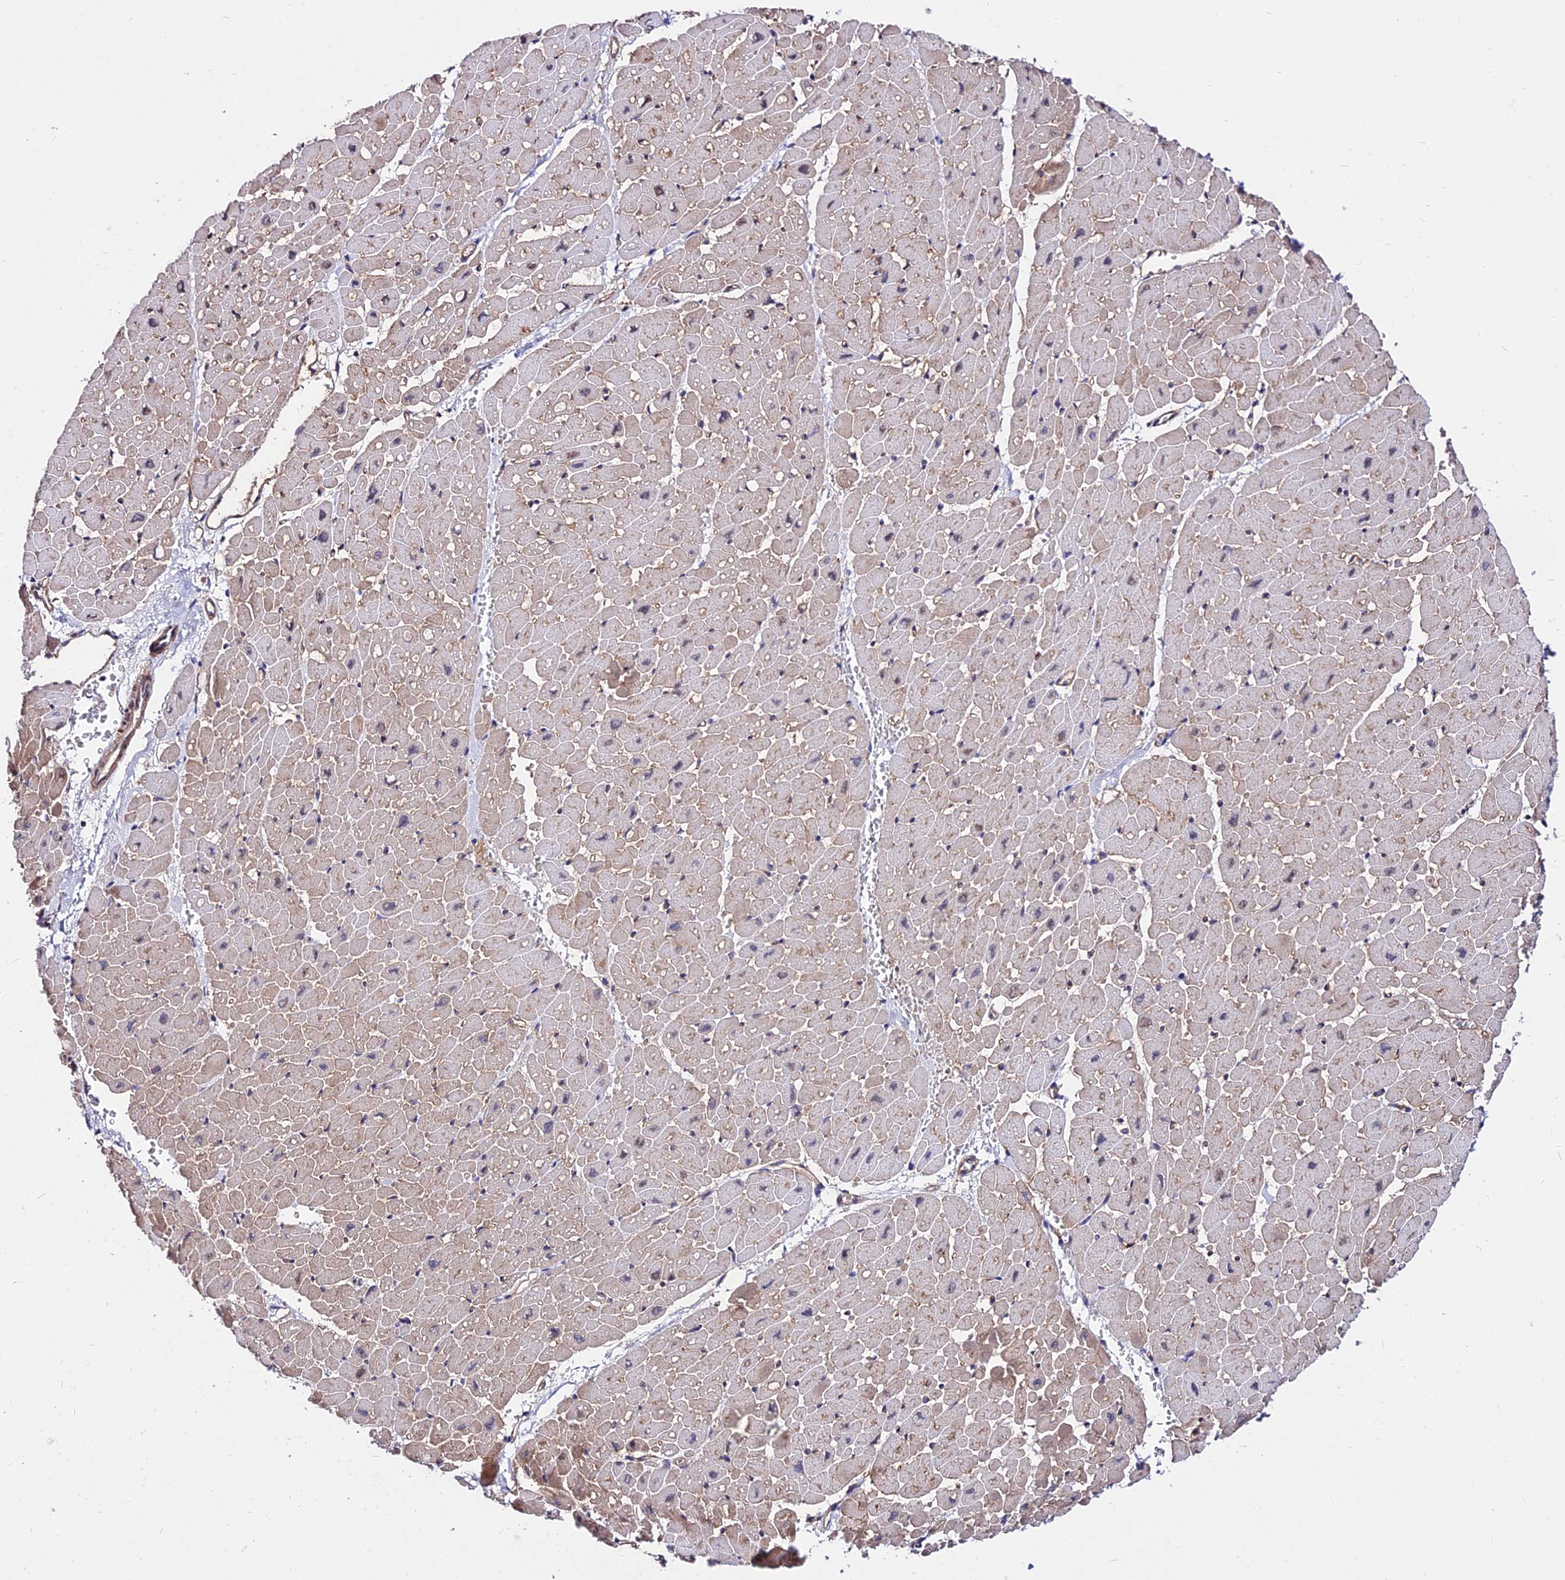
{"staining": {"intensity": "weak", "quantity": "<25%", "location": "cytoplasmic/membranous"}, "tissue": "heart muscle", "cell_type": "Cardiomyocytes", "image_type": "normal", "snomed": [{"axis": "morphology", "description": "Normal tissue, NOS"}, {"axis": "topography", "description": "Heart"}], "caption": "Immunohistochemistry histopathology image of normal heart muscle: heart muscle stained with DAB reveals no significant protein staining in cardiomyocytes.", "gene": "CDC37L1", "patient": {"sex": "male", "age": 45}}